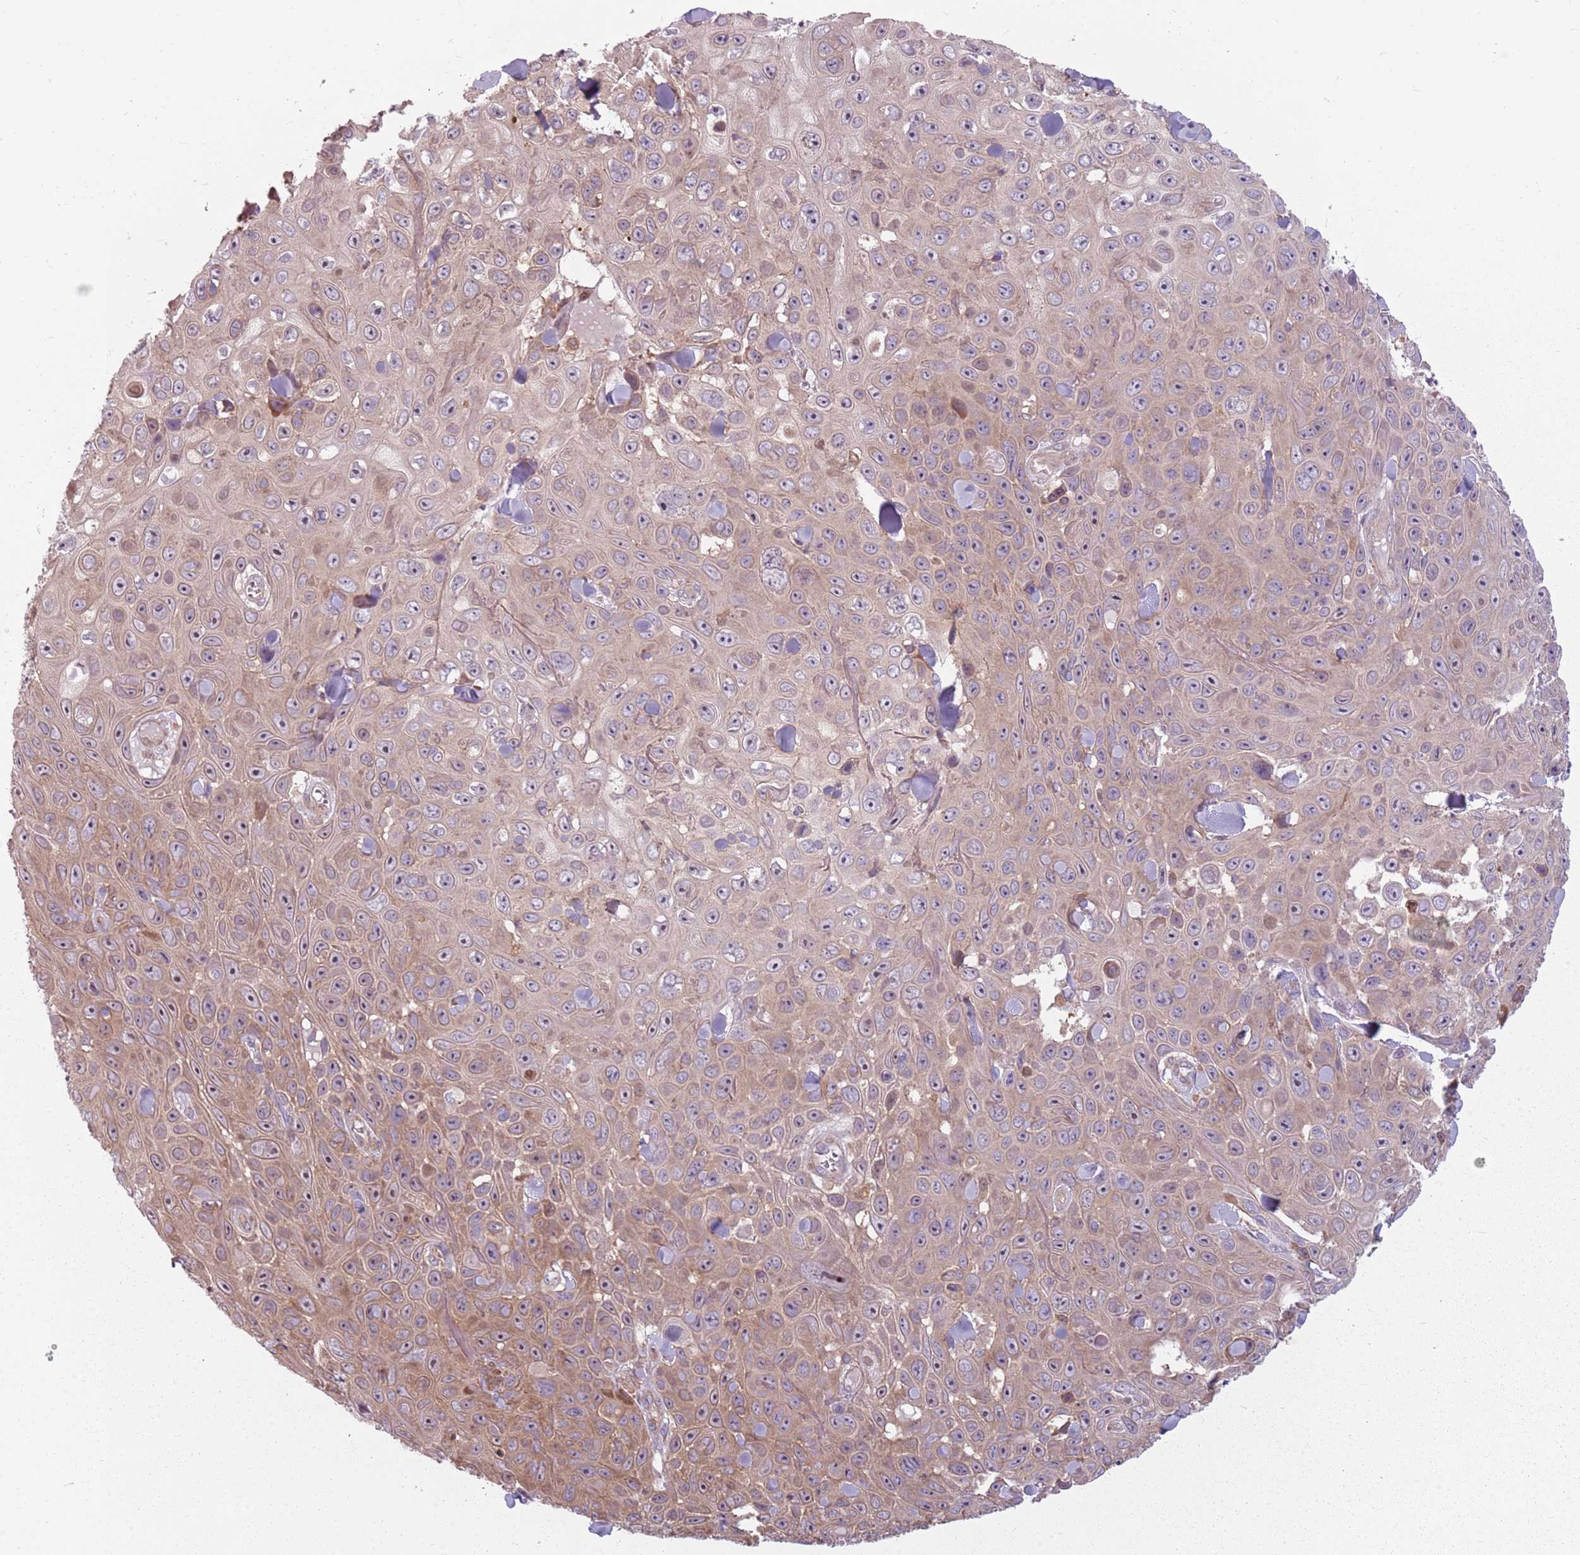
{"staining": {"intensity": "weak", "quantity": "25%-75%", "location": "cytoplasmic/membranous,nuclear"}, "tissue": "skin cancer", "cell_type": "Tumor cells", "image_type": "cancer", "snomed": [{"axis": "morphology", "description": "Squamous cell carcinoma, NOS"}, {"axis": "topography", "description": "Skin"}], "caption": "Immunohistochemistry staining of squamous cell carcinoma (skin), which displays low levels of weak cytoplasmic/membranous and nuclear expression in about 25%-75% of tumor cells indicating weak cytoplasmic/membranous and nuclear protein positivity. The staining was performed using DAB (3,3'-diaminobenzidine) (brown) for protein detection and nuclei were counterstained in hematoxylin (blue).", "gene": "RPL21", "patient": {"sex": "male", "age": 82}}